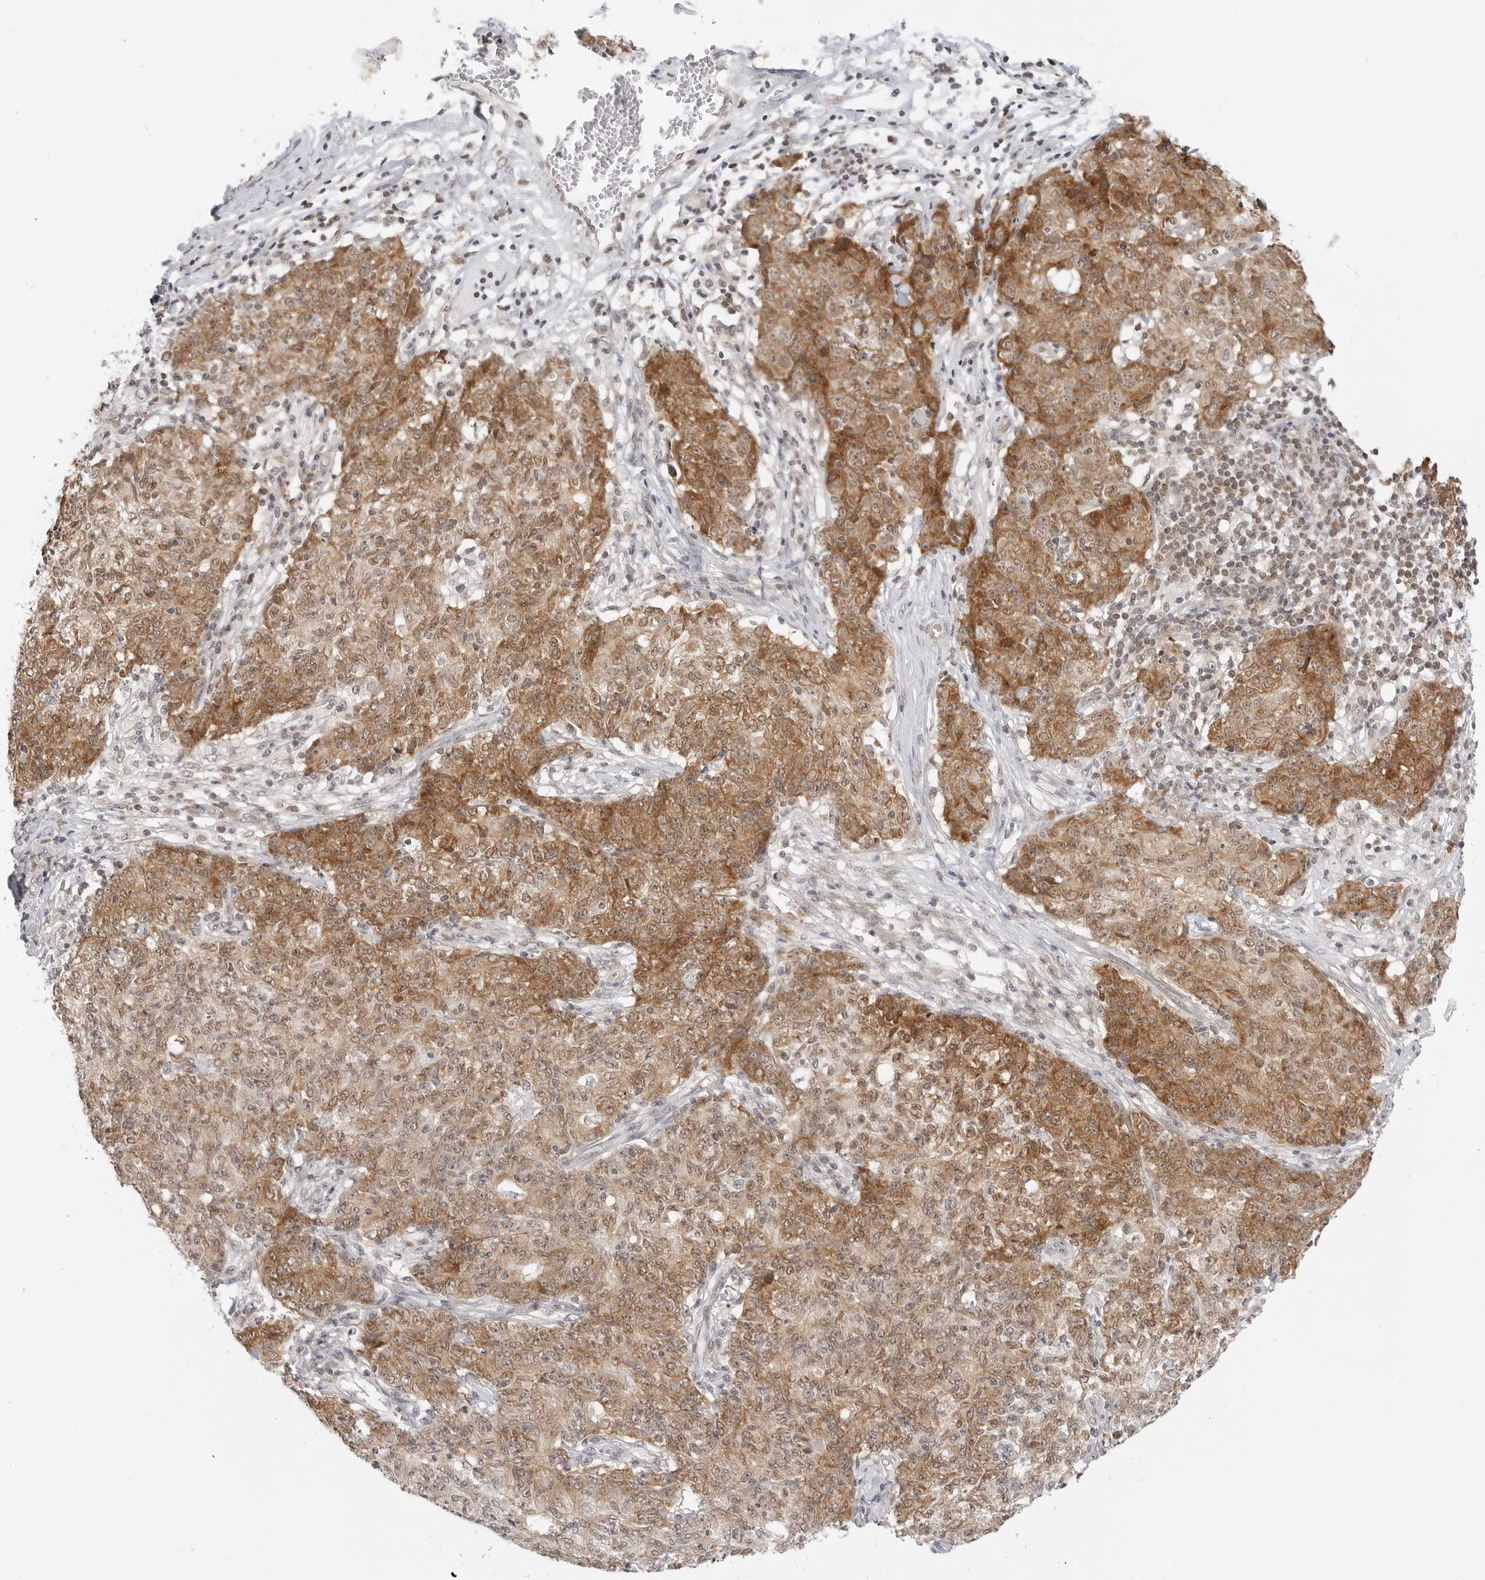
{"staining": {"intensity": "moderate", "quantity": ">75%", "location": "cytoplasmic/membranous"}, "tissue": "ovarian cancer", "cell_type": "Tumor cells", "image_type": "cancer", "snomed": [{"axis": "morphology", "description": "Carcinoma, endometroid"}, {"axis": "topography", "description": "Ovary"}], "caption": "IHC of endometroid carcinoma (ovarian) shows medium levels of moderate cytoplasmic/membranous expression in about >75% of tumor cells. The protein of interest is shown in brown color, while the nuclei are stained blue.", "gene": "METAP1", "patient": {"sex": "female", "age": 42}}